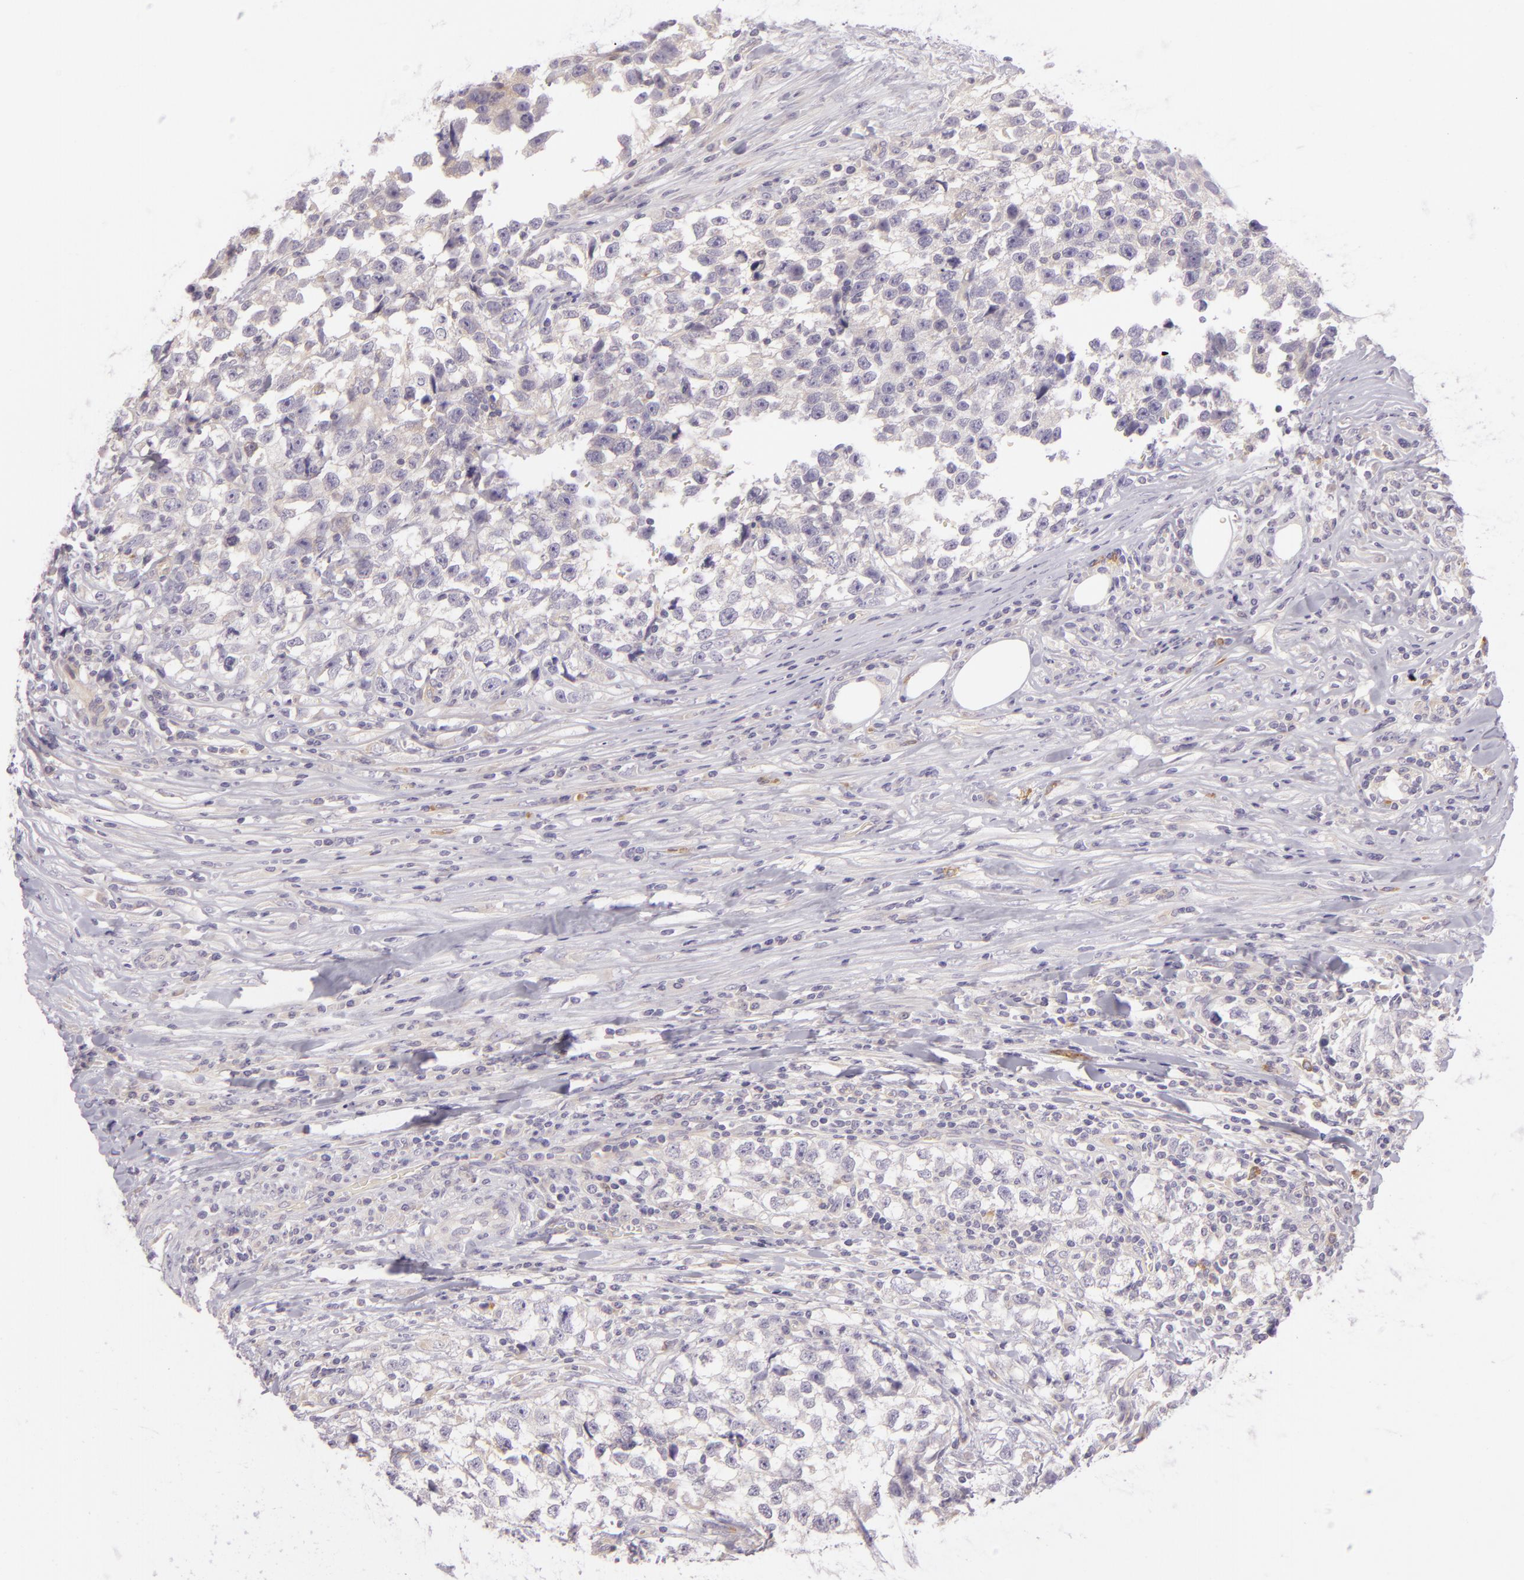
{"staining": {"intensity": "negative", "quantity": "none", "location": "none"}, "tissue": "testis cancer", "cell_type": "Tumor cells", "image_type": "cancer", "snomed": [{"axis": "morphology", "description": "Seminoma, NOS"}, {"axis": "morphology", "description": "Carcinoma, Embryonal, NOS"}, {"axis": "topography", "description": "Testis"}], "caption": "Tumor cells show no significant expression in testis seminoma.", "gene": "ZC3H7B", "patient": {"sex": "male", "age": 30}}